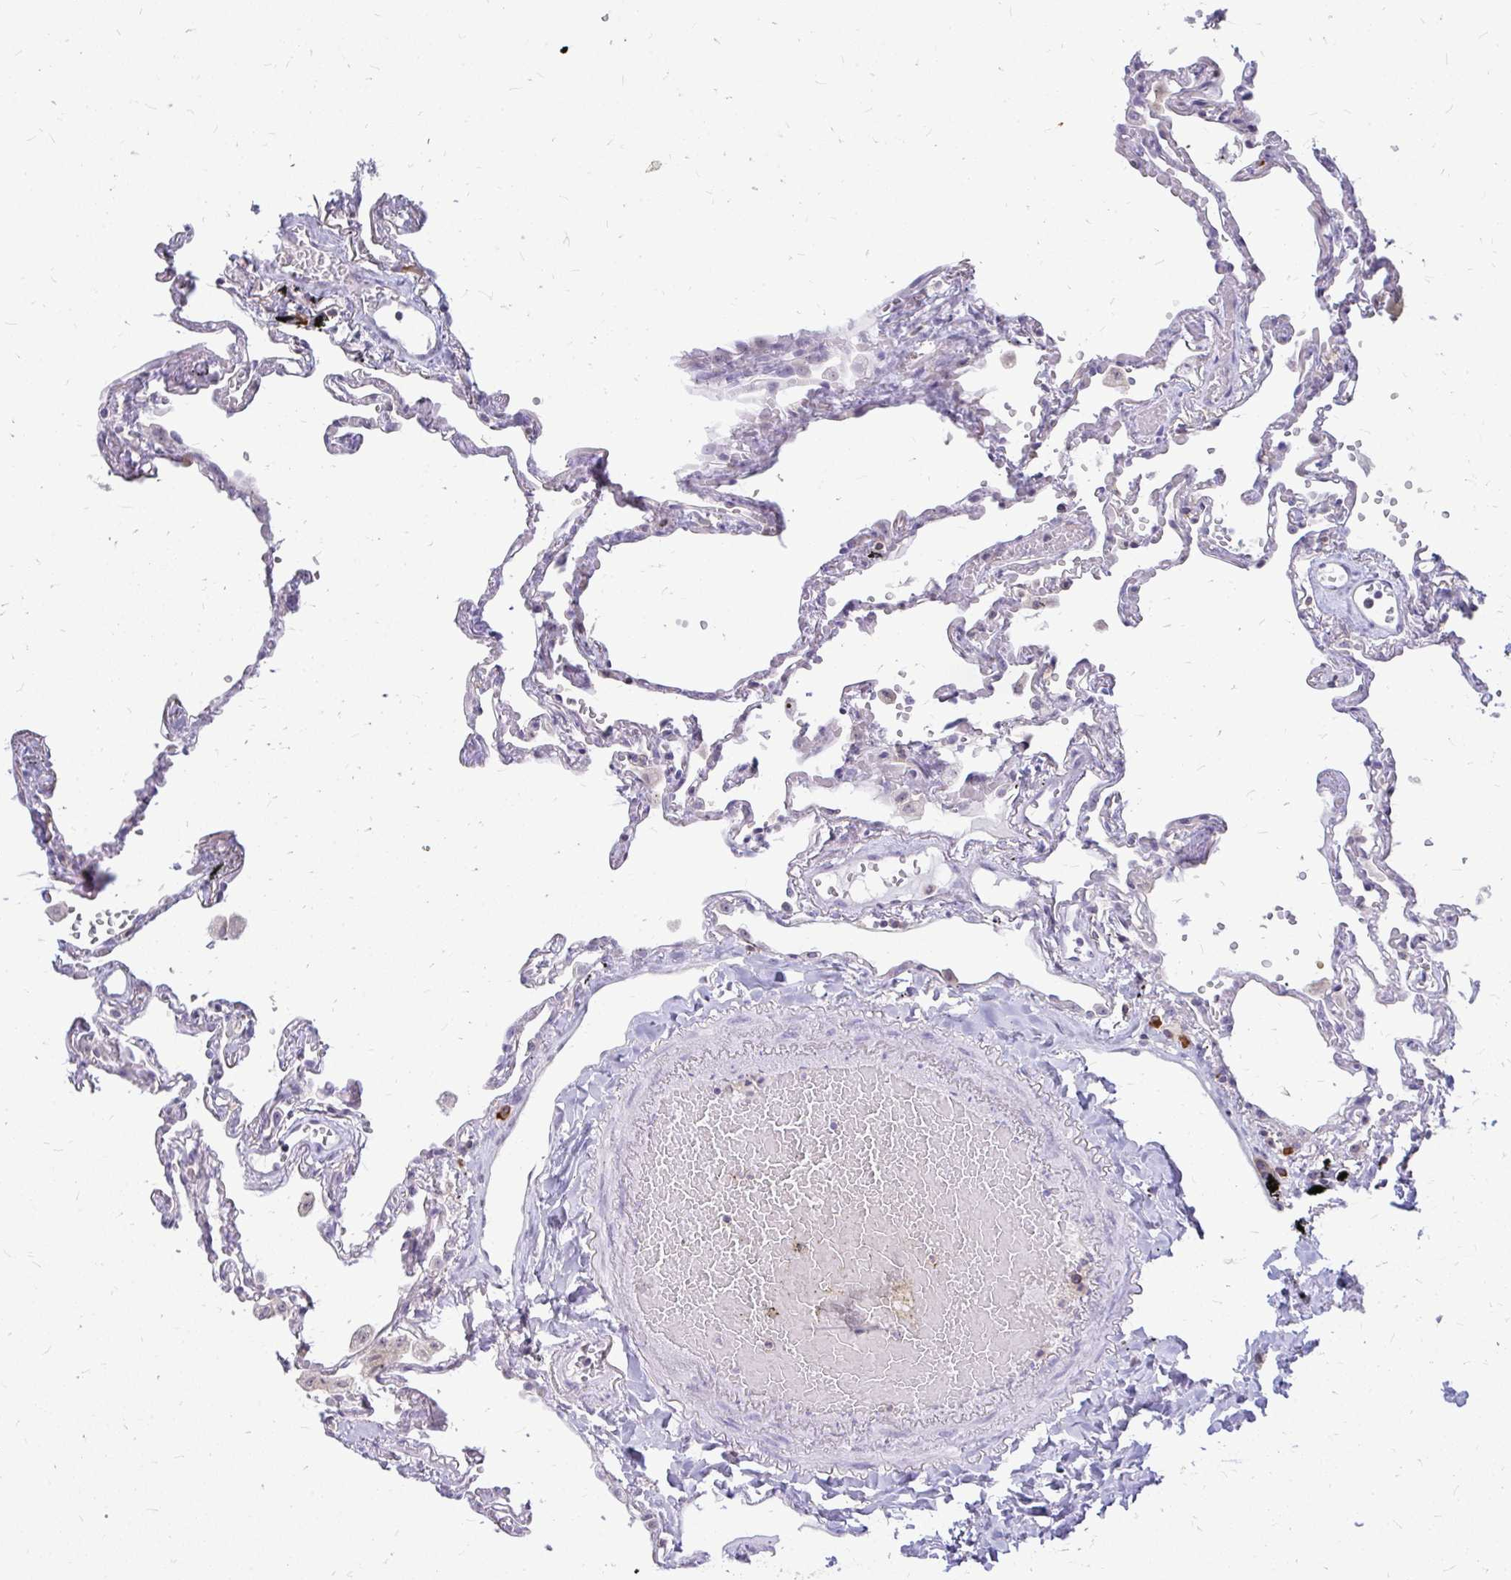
{"staining": {"intensity": "negative", "quantity": "none", "location": "none"}, "tissue": "lung", "cell_type": "Alveolar cells", "image_type": "normal", "snomed": [{"axis": "morphology", "description": "Normal tissue, NOS"}, {"axis": "topography", "description": "Lung"}], "caption": "This is a histopathology image of immunohistochemistry (IHC) staining of unremarkable lung, which shows no expression in alveolar cells.", "gene": "FAM9A", "patient": {"sex": "female", "age": 67}}